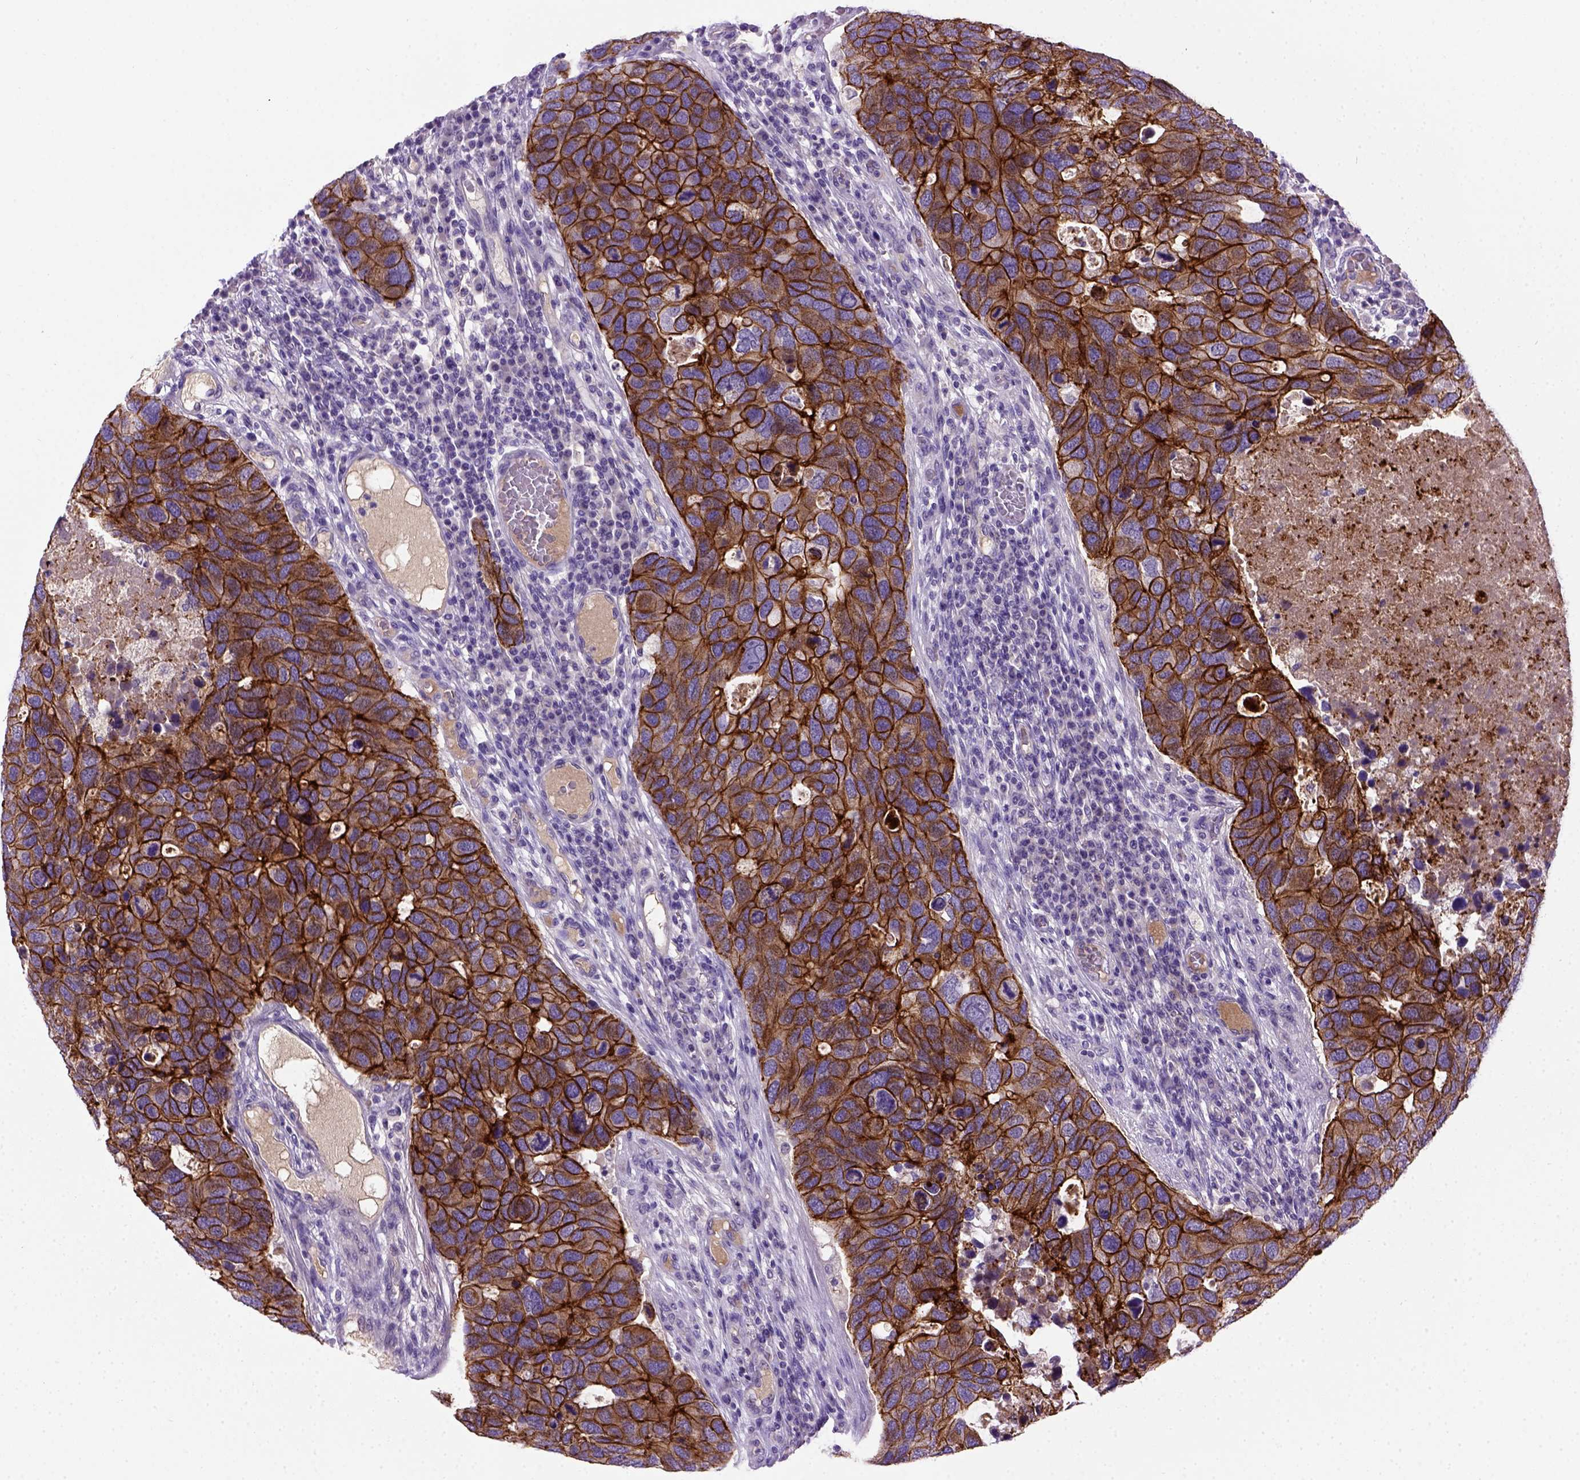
{"staining": {"intensity": "strong", "quantity": ">75%", "location": "cytoplasmic/membranous"}, "tissue": "breast cancer", "cell_type": "Tumor cells", "image_type": "cancer", "snomed": [{"axis": "morphology", "description": "Duct carcinoma"}, {"axis": "topography", "description": "Breast"}], "caption": "Brown immunohistochemical staining in intraductal carcinoma (breast) exhibits strong cytoplasmic/membranous staining in approximately >75% of tumor cells.", "gene": "CDH1", "patient": {"sex": "female", "age": 83}}